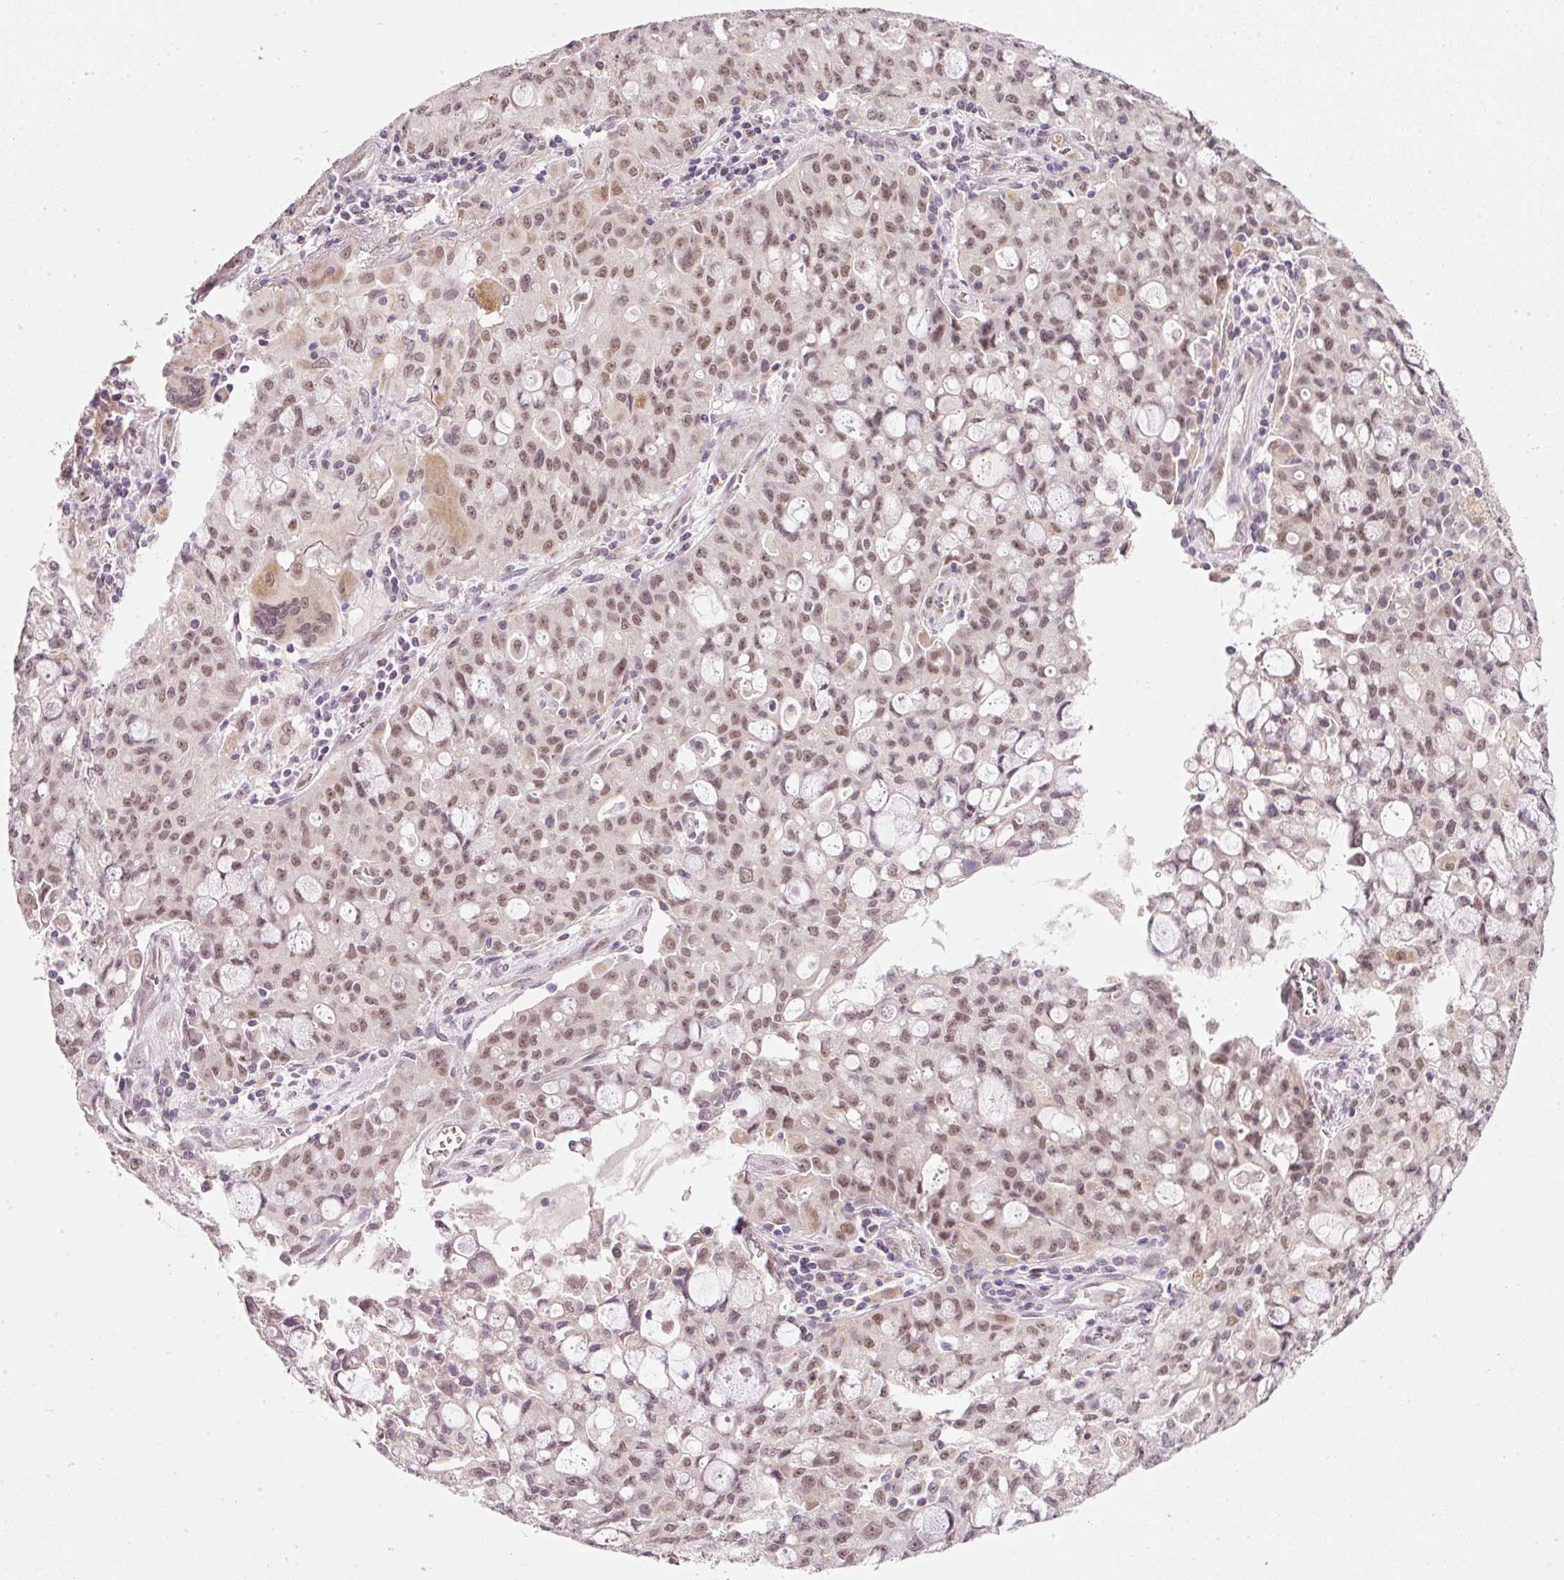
{"staining": {"intensity": "moderate", "quantity": ">75%", "location": "nuclear"}, "tissue": "lung cancer", "cell_type": "Tumor cells", "image_type": "cancer", "snomed": [{"axis": "morphology", "description": "Adenocarcinoma, NOS"}, {"axis": "topography", "description": "Lung"}], "caption": "Immunohistochemistry (IHC) (DAB (3,3'-diaminobenzidine)) staining of lung cancer (adenocarcinoma) exhibits moderate nuclear protein staining in approximately >75% of tumor cells. The protein of interest is stained brown, and the nuclei are stained in blue (DAB (3,3'-diaminobenzidine) IHC with brightfield microscopy, high magnification).", "gene": "FSTL3", "patient": {"sex": "female", "age": 44}}